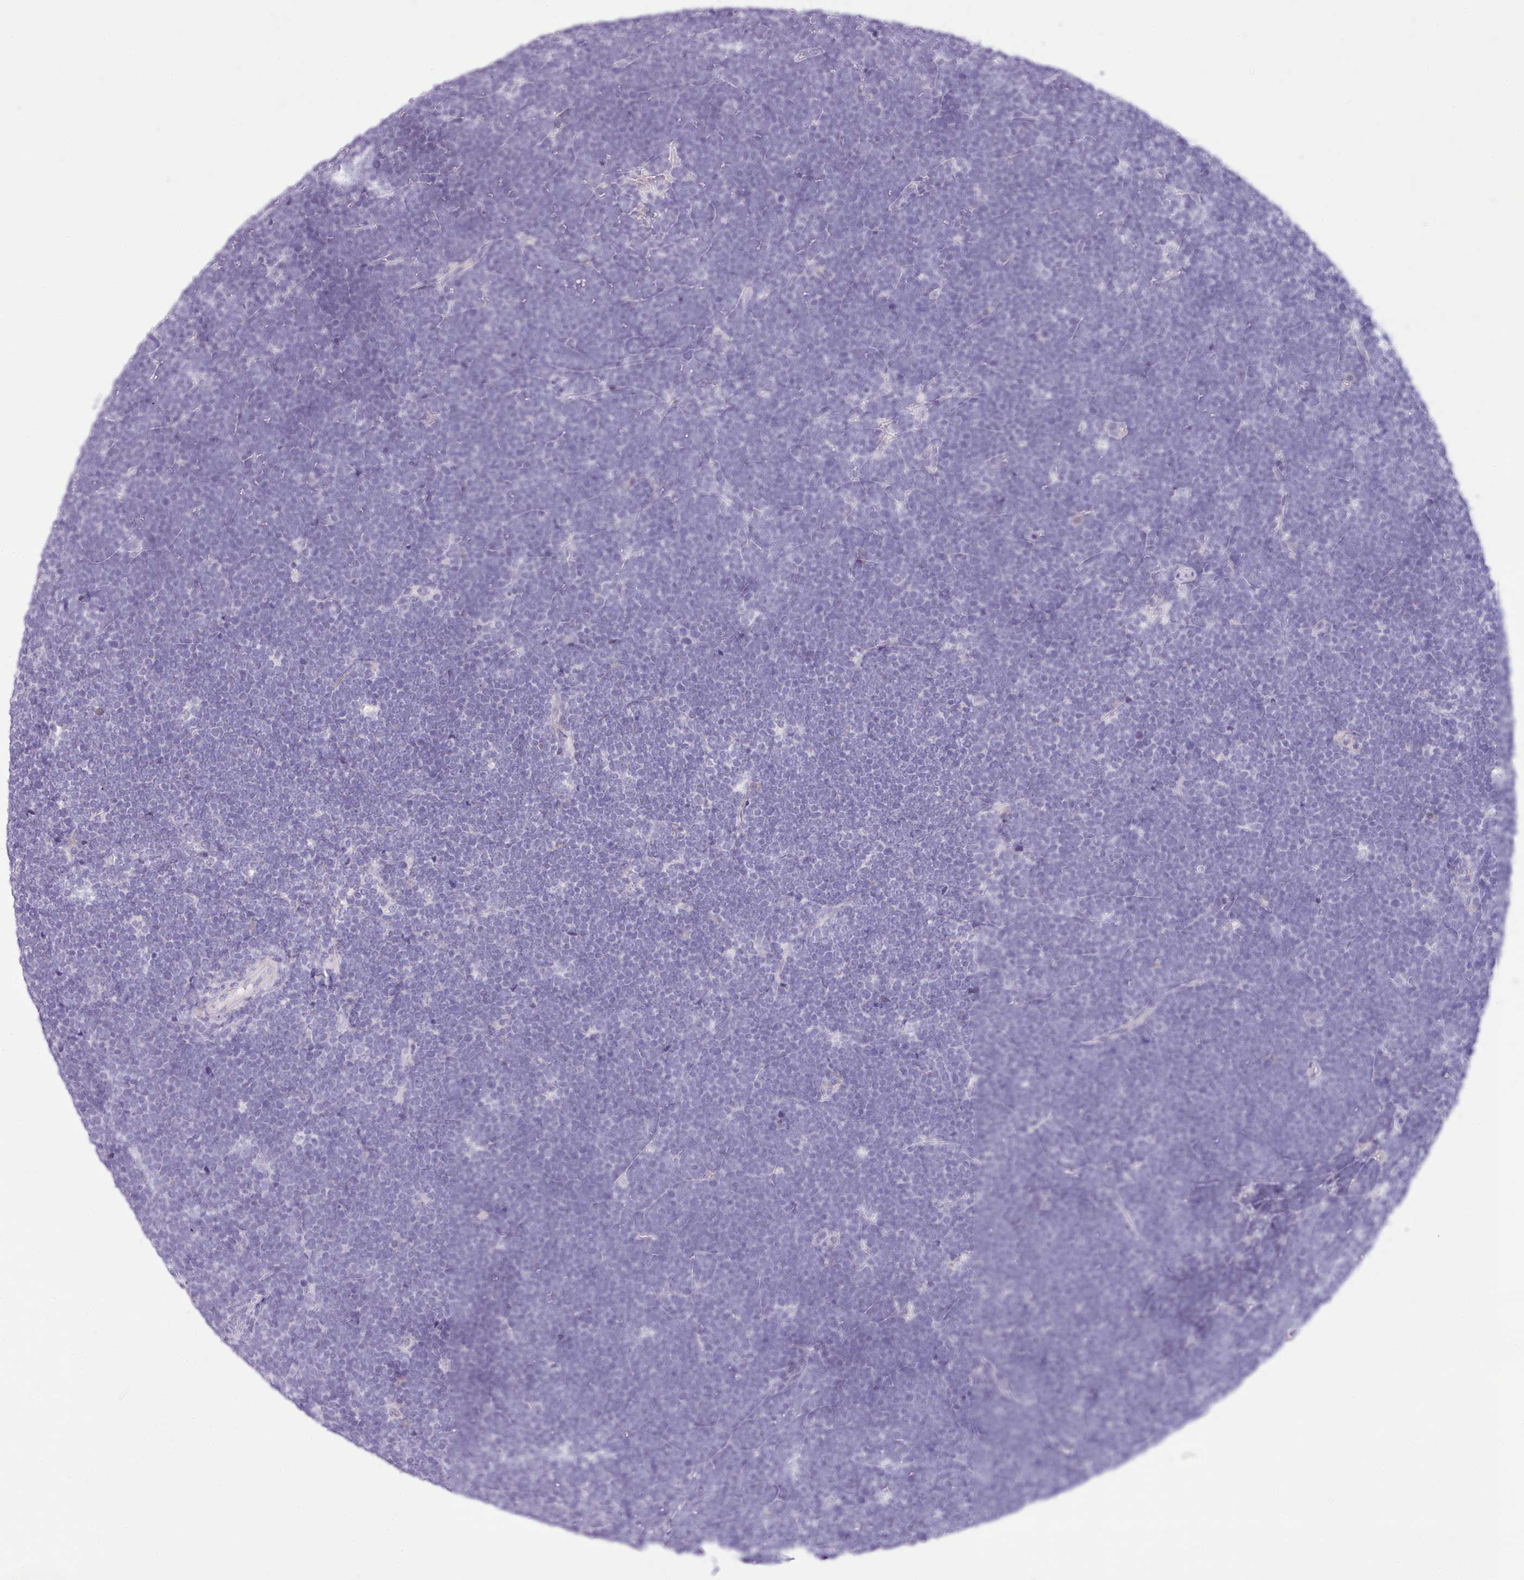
{"staining": {"intensity": "negative", "quantity": "none", "location": "none"}, "tissue": "lymphoma", "cell_type": "Tumor cells", "image_type": "cancer", "snomed": [{"axis": "morphology", "description": "Malignant lymphoma, non-Hodgkin's type, High grade"}, {"axis": "topography", "description": "Lymph node"}], "caption": "Tumor cells show no significant staining in lymphoma.", "gene": "CYP2A13", "patient": {"sex": "male", "age": 13}}